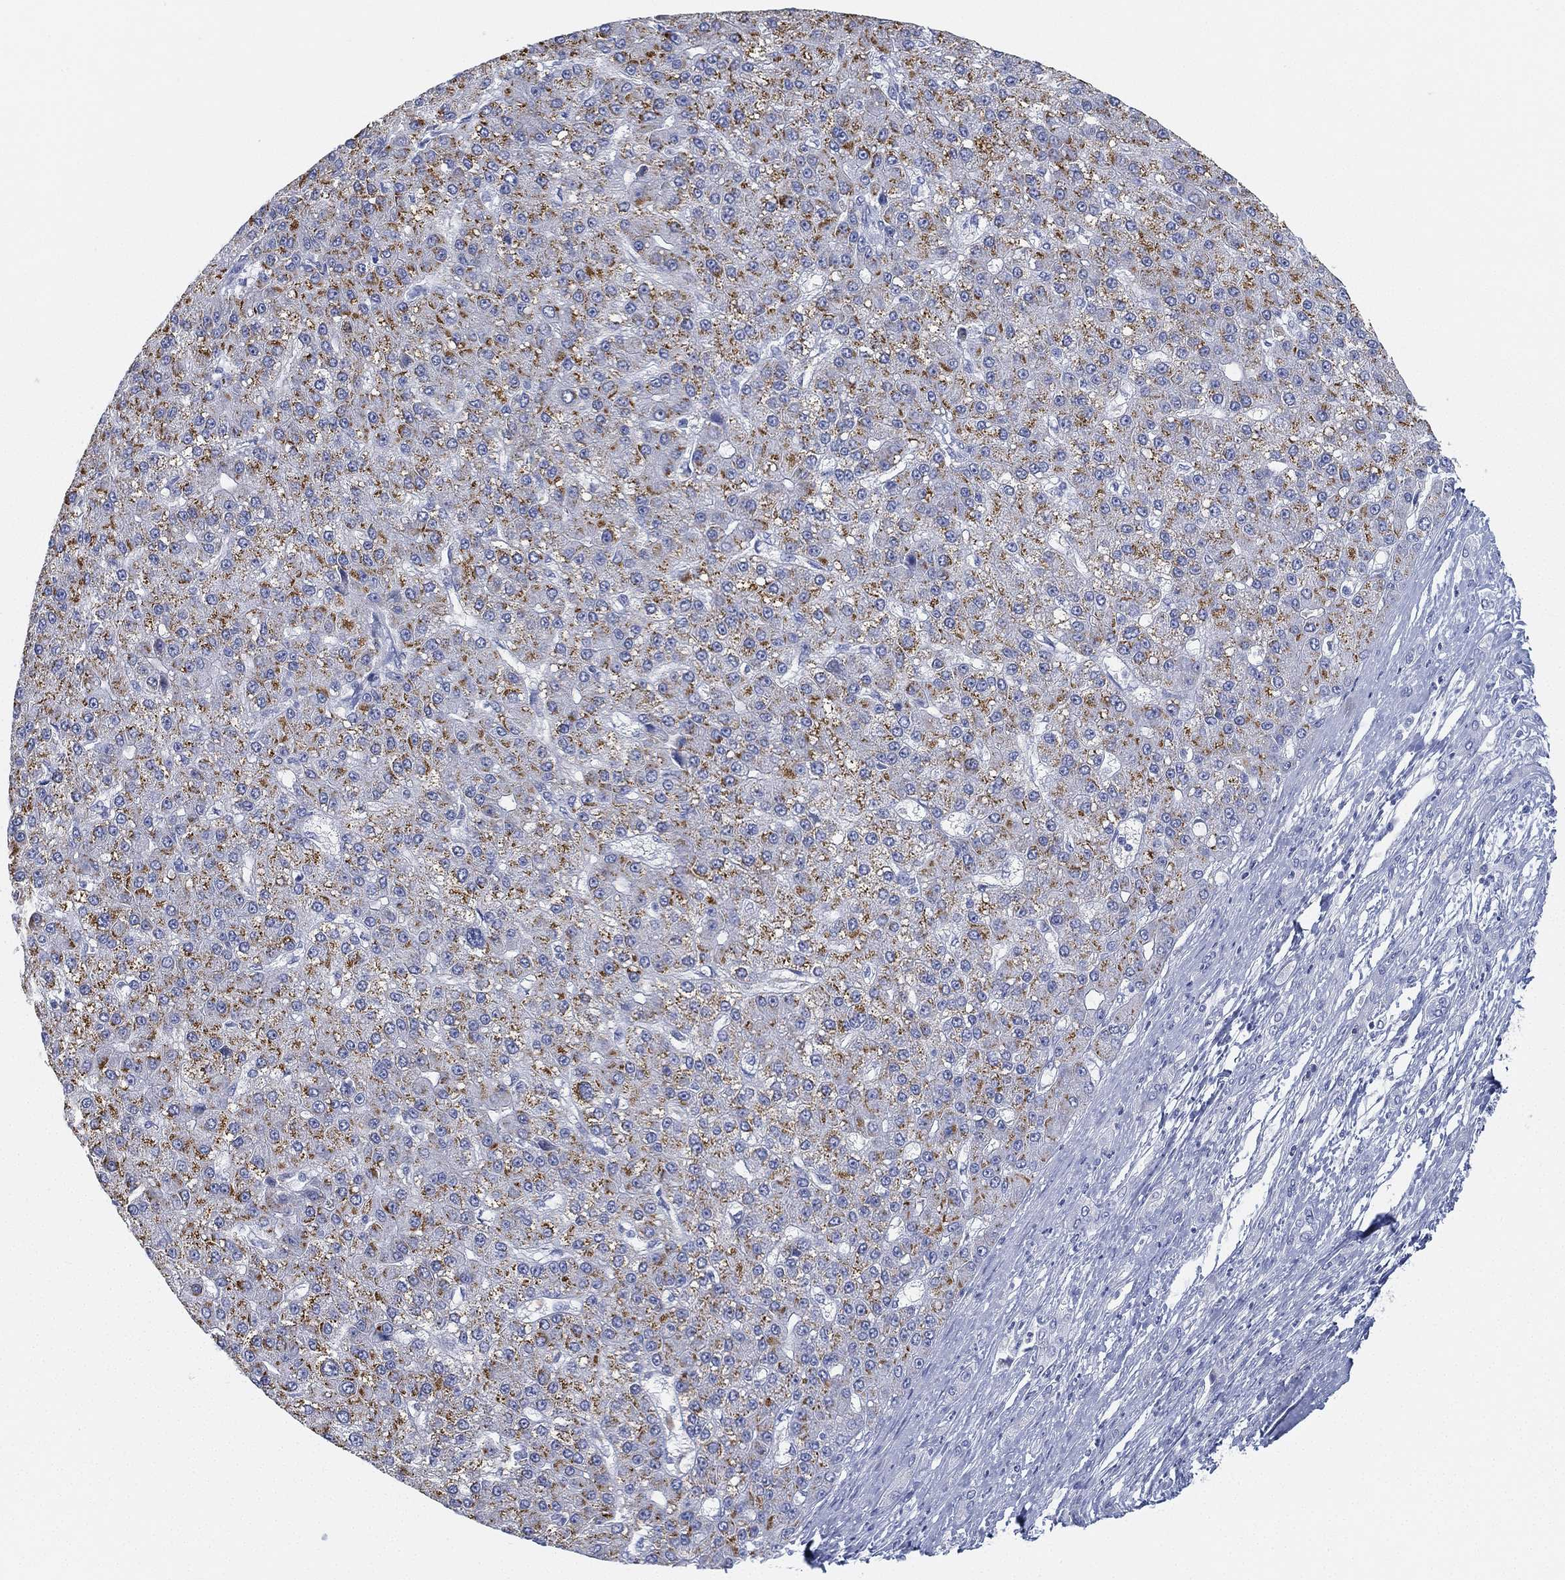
{"staining": {"intensity": "moderate", "quantity": "25%-75%", "location": "cytoplasmic/membranous"}, "tissue": "liver cancer", "cell_type": "Tumor cells", "image_type": "cancer", "snomed": [{"axis": "morphology", "description": "Carcinoma, Hepatocellular, NOS"}, {"axis": "topography", "description": "Liver"}], "caption": "Immunohistochemical staining of liver hepatocellular carcinoma exhibits medium levels of moderate cytoplasmic/membranous protein expression in approximately 25%-75% of tumor cells.", "gene": "GPR61", "patient": {"sex": "male", "age": 67}}